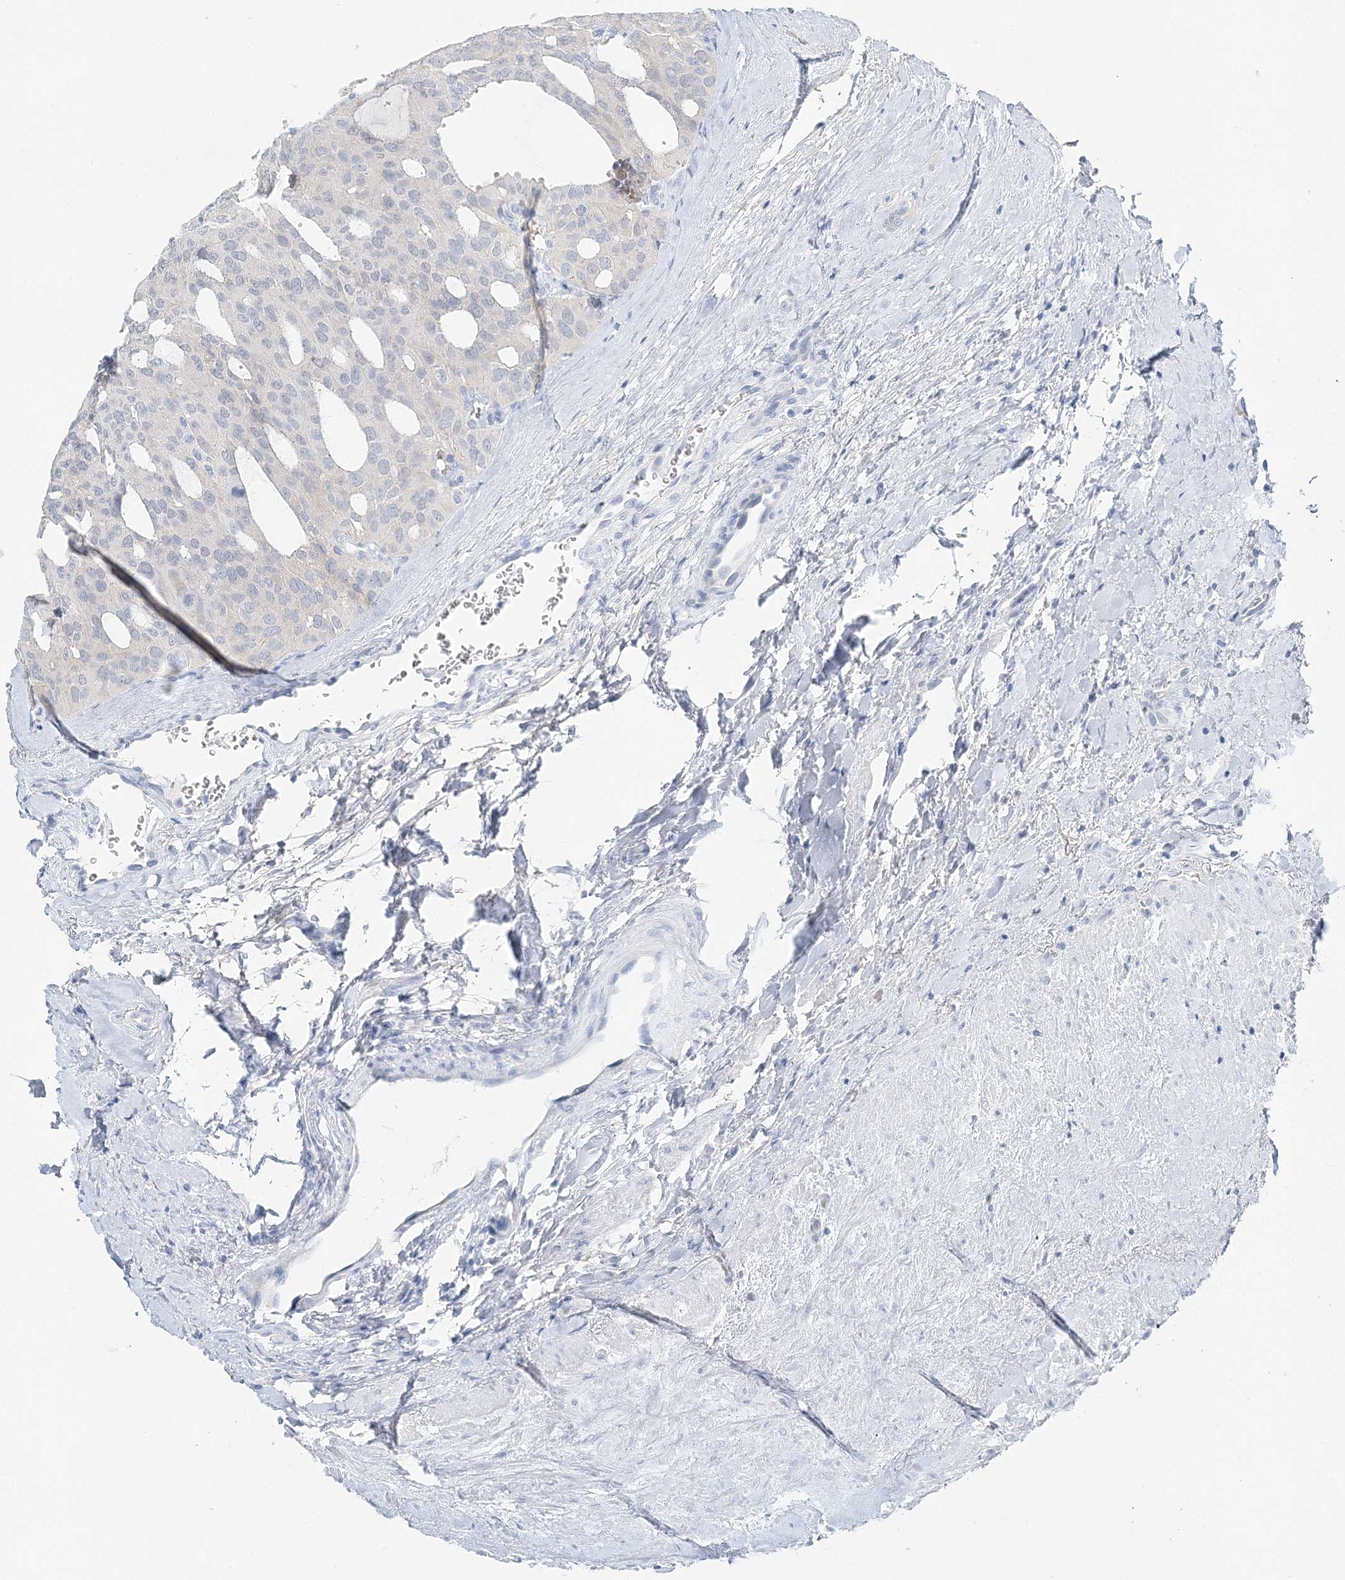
{"staining": {"intensity": "negative", "quantity": "none", "location": "none"}, "tissue": "thyroid cancer", "cell_type": "Tumor cells", "image_type": "cancer", "snomed": [{"axis": "morphology", "description": "Follicular adenoma carcinoma, NOS"}, {"axis": "topography", "description": "Thyroid gland"}], "caption": "An immunohistochemistry histopathology image of thyroid follicular adenoma carcinoma is shown. There is no staining in tumor cells of thyroid follicular adenoma carcinoma. (Stains: DAB (3,3'-diaminobenzidine) immunohistochemistry with hematoxylin counter stain, Microscopy: brightfield microscopy at high magnification).", "gene": "VILL", "patient": {"sex": "male", "age": 75}}